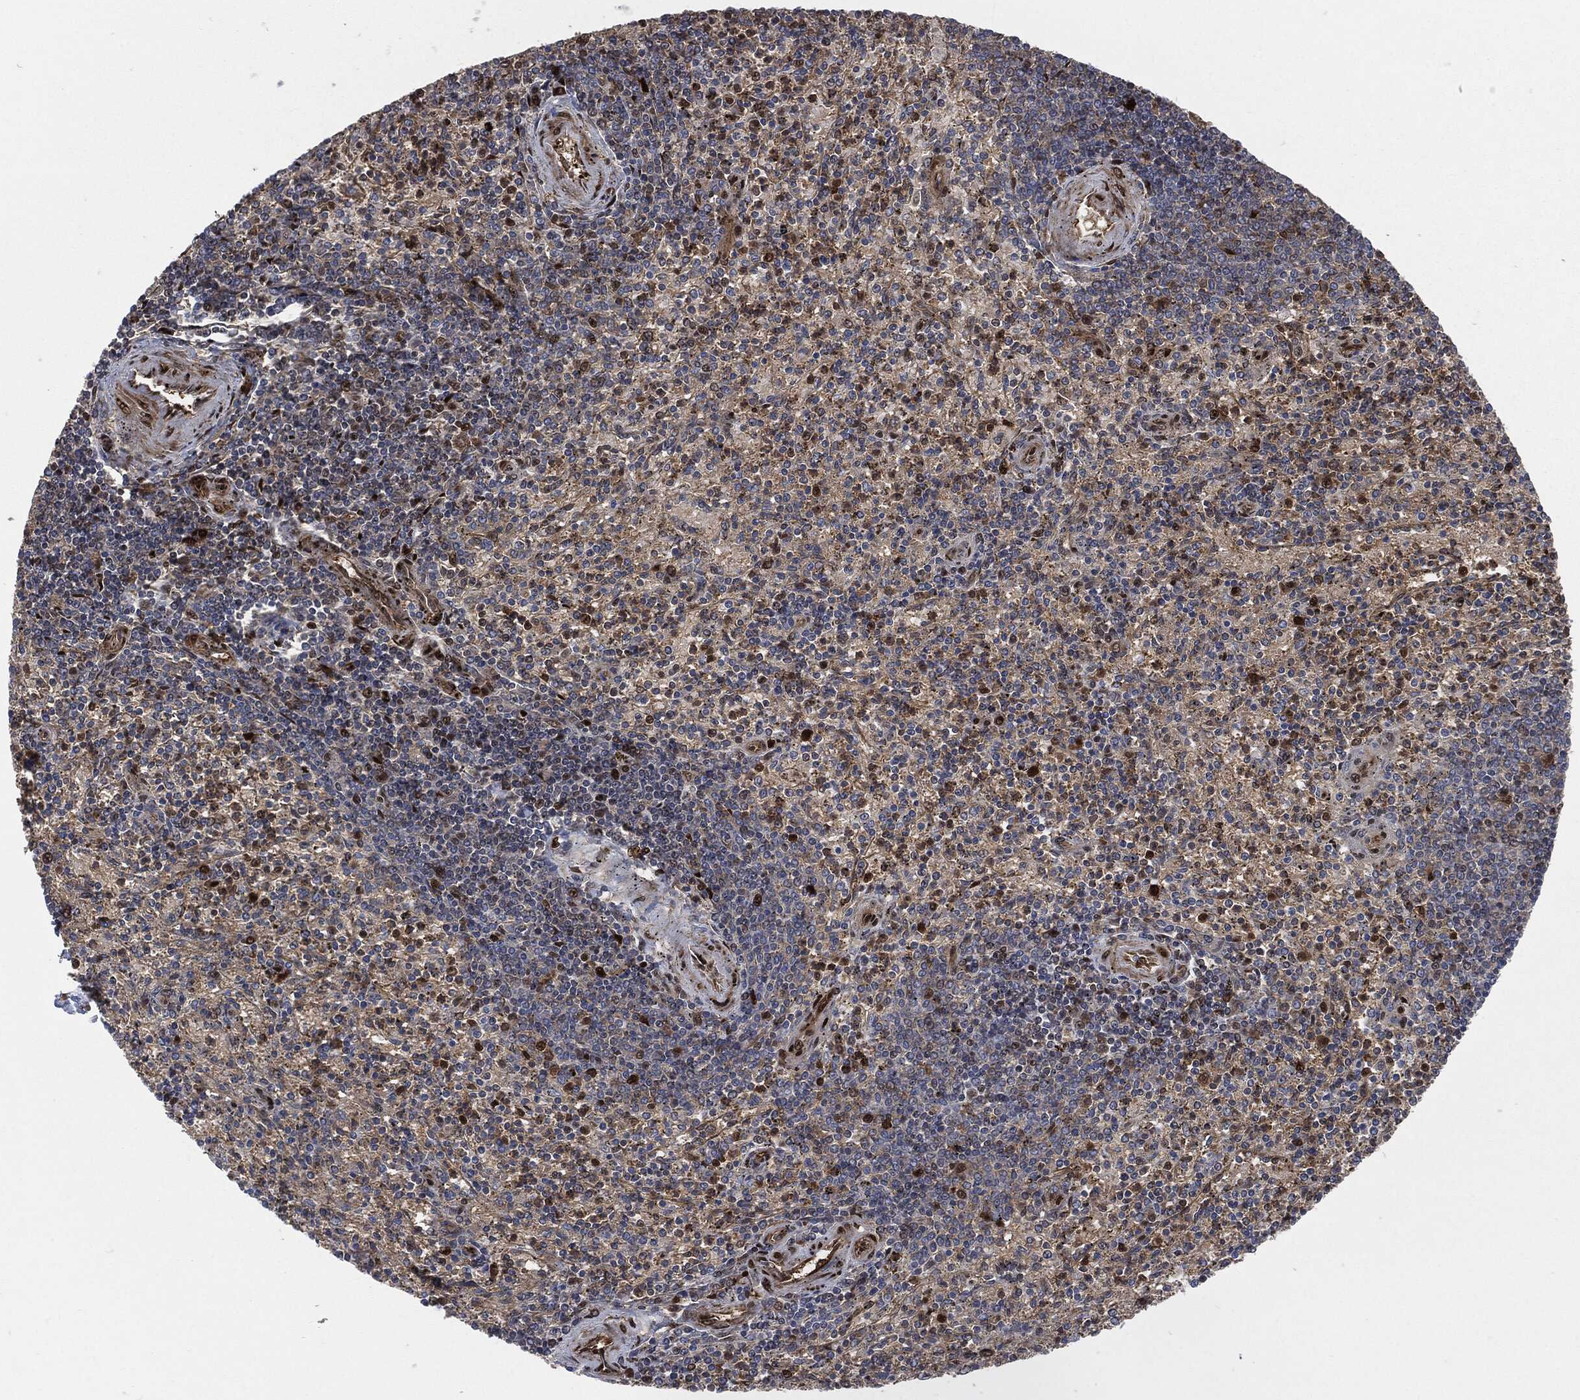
{"staining": {"intensity": "strong", "quantity": "<25%", "location": "nuclear"}, "tissue": "spleen", "cell_type": "Cells in red pulp", "image_type": "normal", "snomed": [{"axis": "morphology", "description": "Normal tissue, NOS"}, {"axis": "topography", "description": "Spleen"}], "caption": "Human spleen stained with a brown dye exhibits strong nuclear positive staining in about <25% of cells in red pulp.", "gene": "DCTN1", "patient": {"sex": "female", "age": 37}}